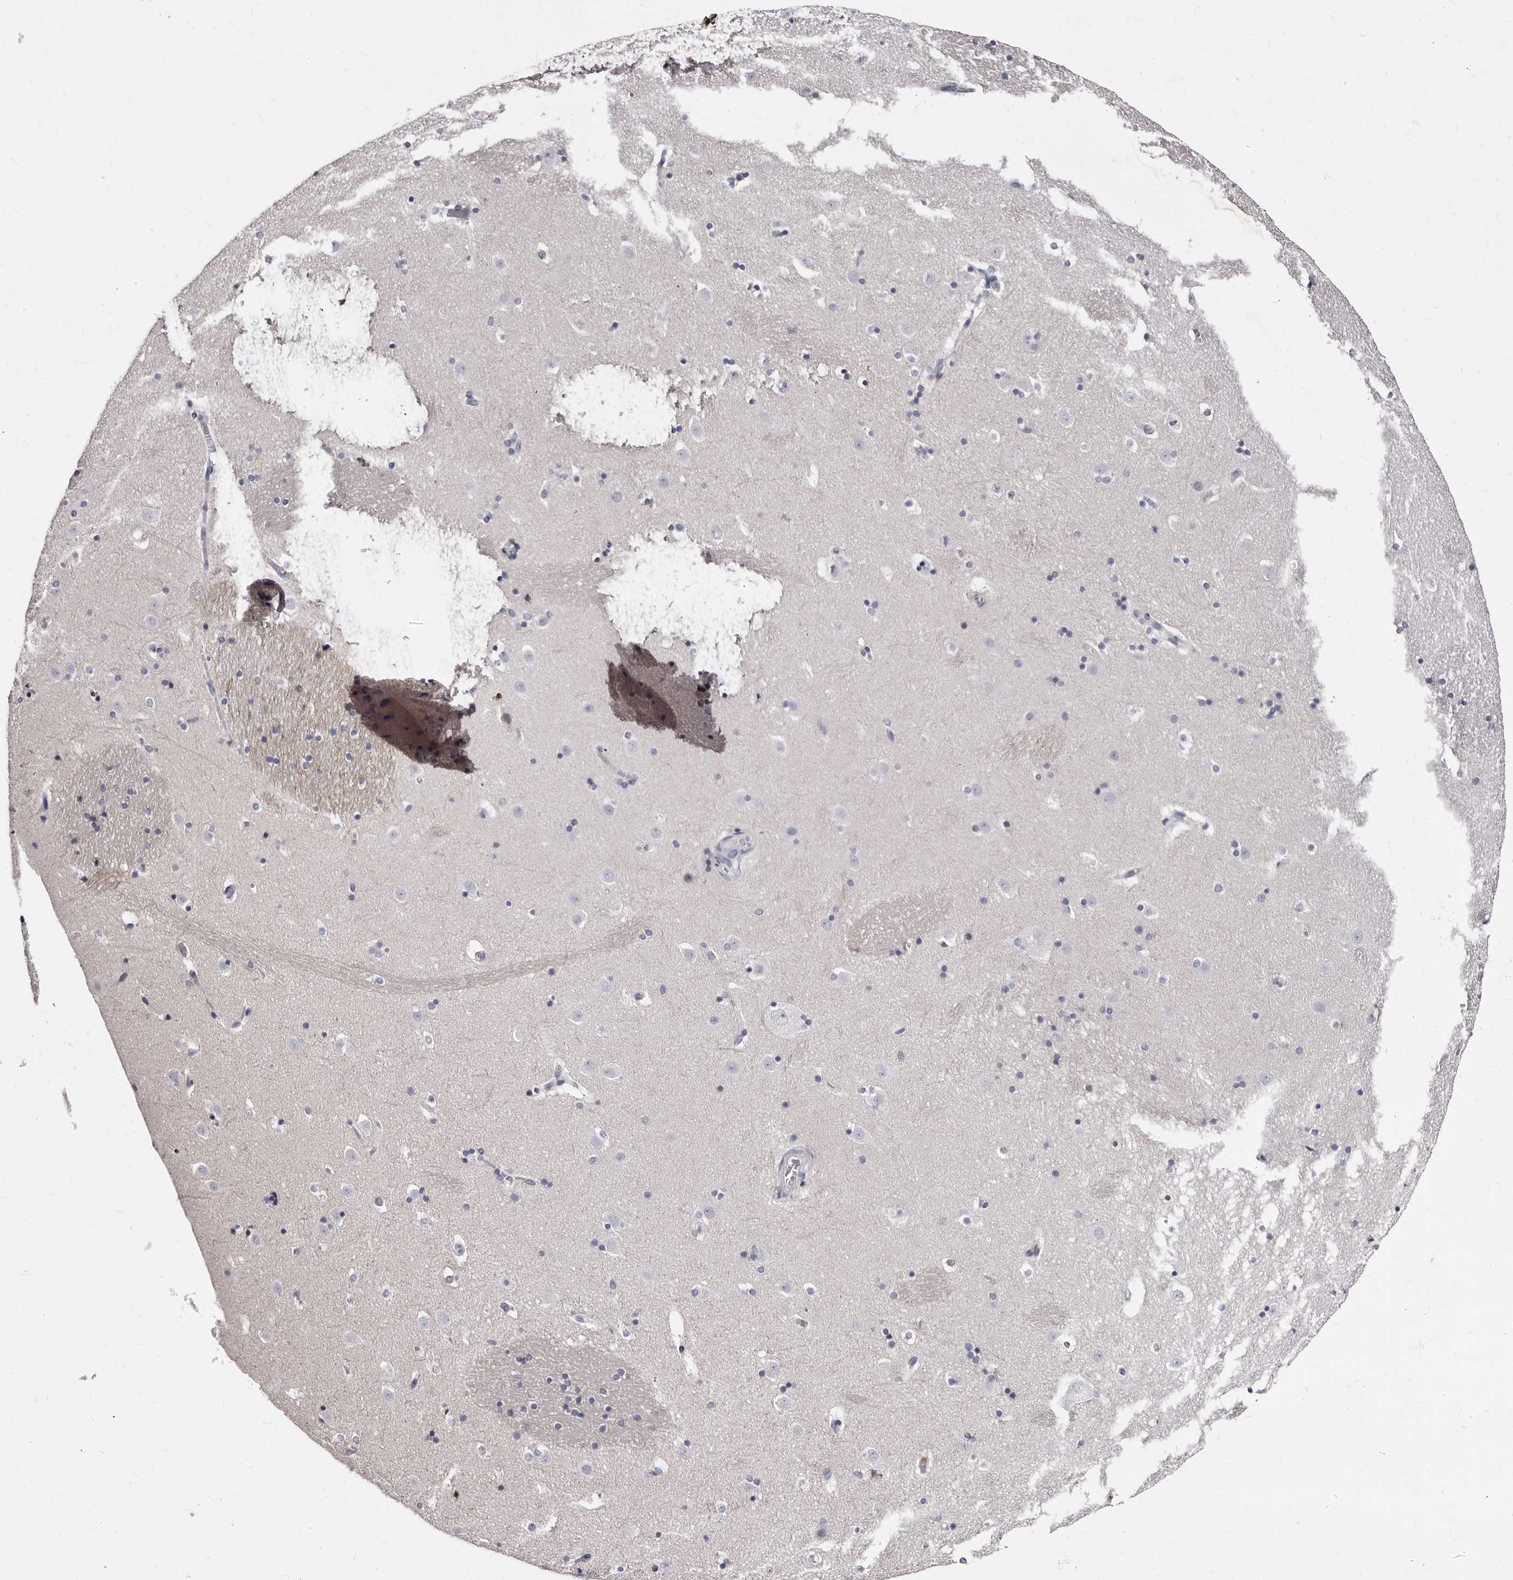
{"staining": {"intensity": "negative", "quantity": "none", "location": "none"}, "tissue": "caudate", "cell_type": "Glial cells", "image_type": "normal", "snomed": [{"axis": "morphology", "description": "Normal tissue, NOS"}, {"axis": "topography", "description": "Lateral ventricle wall"}], "caption": "IHC image of unremarkable caudate: human caudate stained with DAB (3,3'-diaminobenzidine) shows no significant protein expression in glial cells.", "gene": "TBC1D22B", "patient": {"sex": "male", "age": 45}}